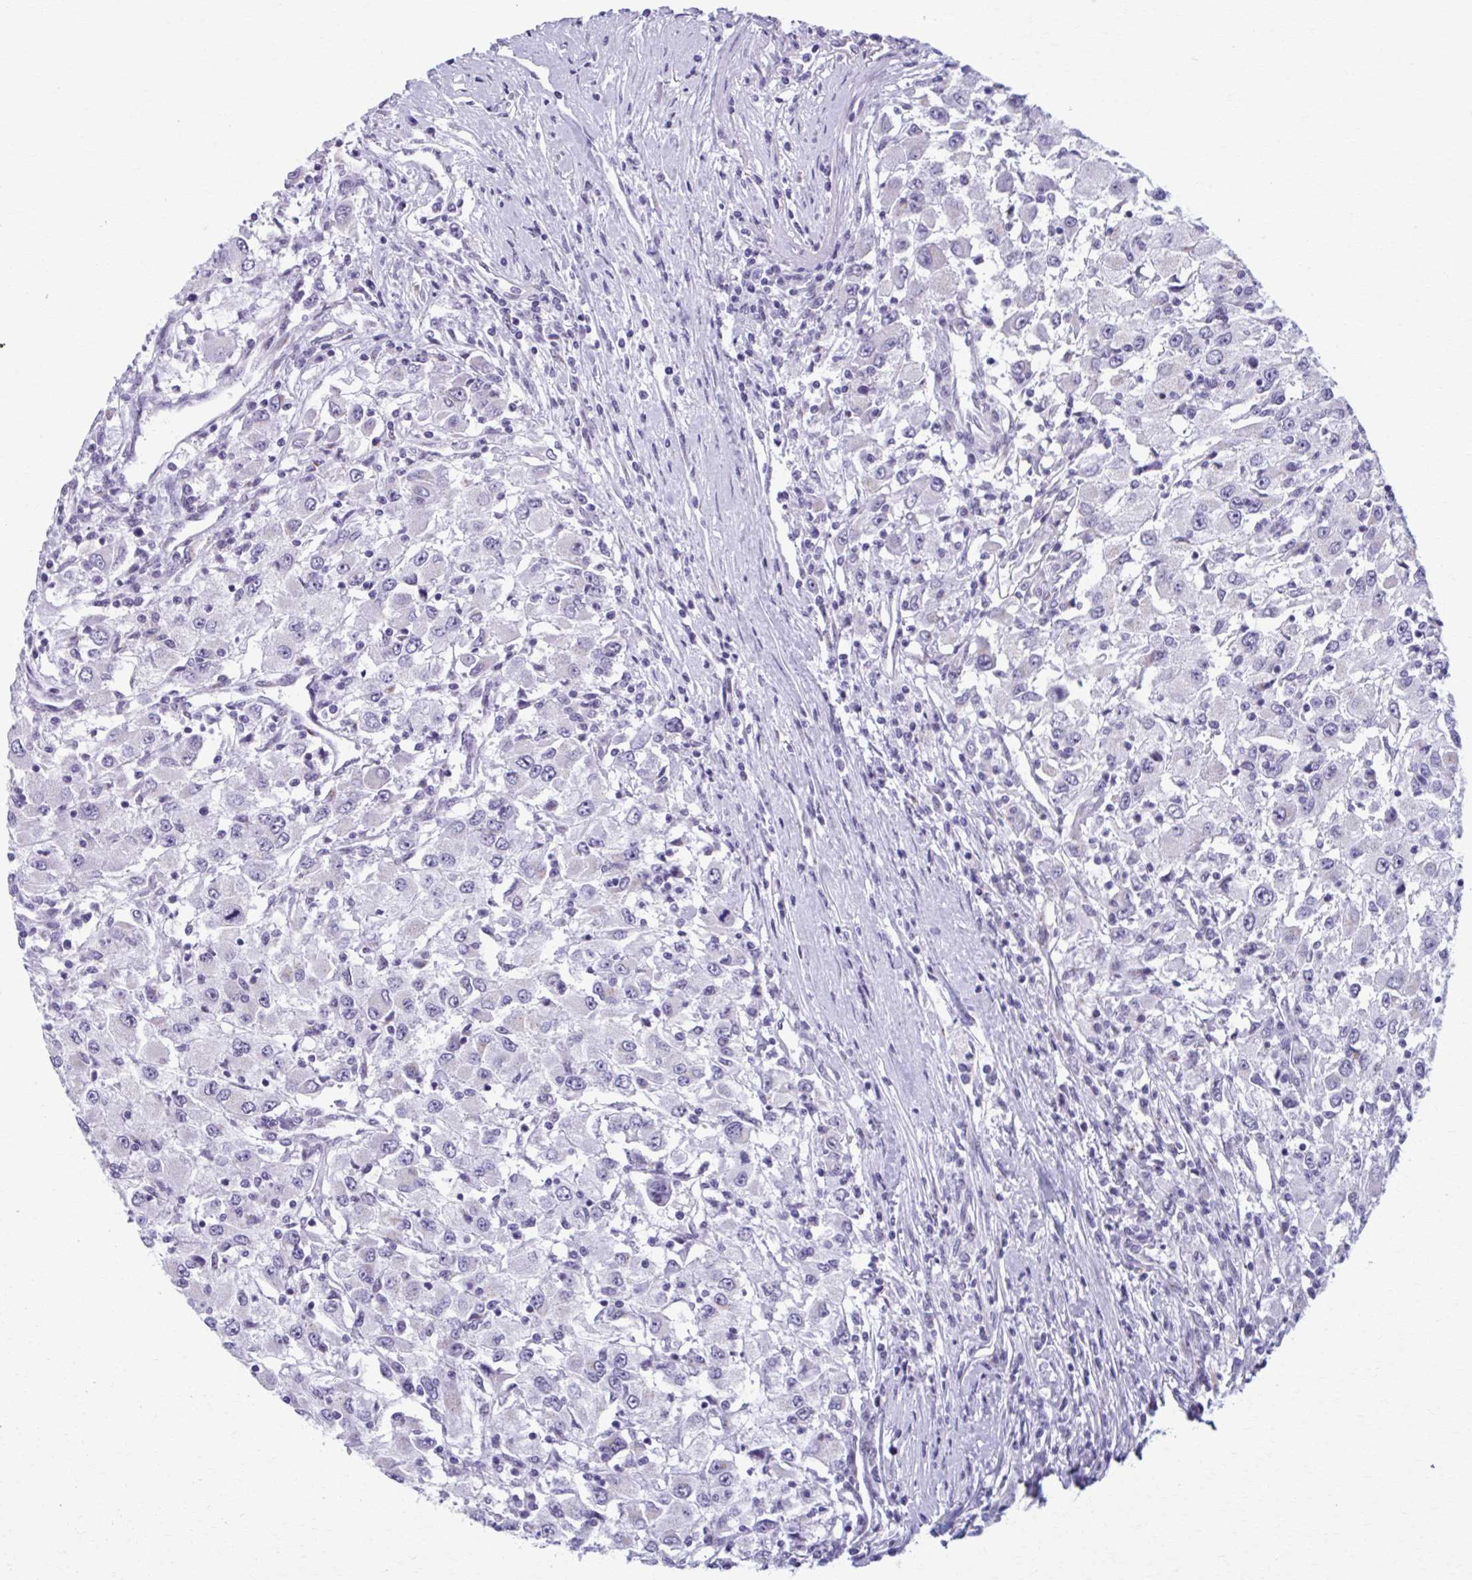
{"staining": {"intensity": "negative", "quantity": "none", "location": "none"}, "tissue": "renal cancer", "cell_type": "Tumor cells", "image_type": "cancer", "snomed": [{"axis": "morphology", "description": "Adenocarcinoma, NOS"}, {"axis": "topography", "description": "Kidney"}], "caption": "This is an immunohistochemistry histopathology image of human renal cancer (adenocarcinoma). There is no staining in tumor cells.", "gene": "ZNF682", "patient": {"sex": "female", "age": 67}}